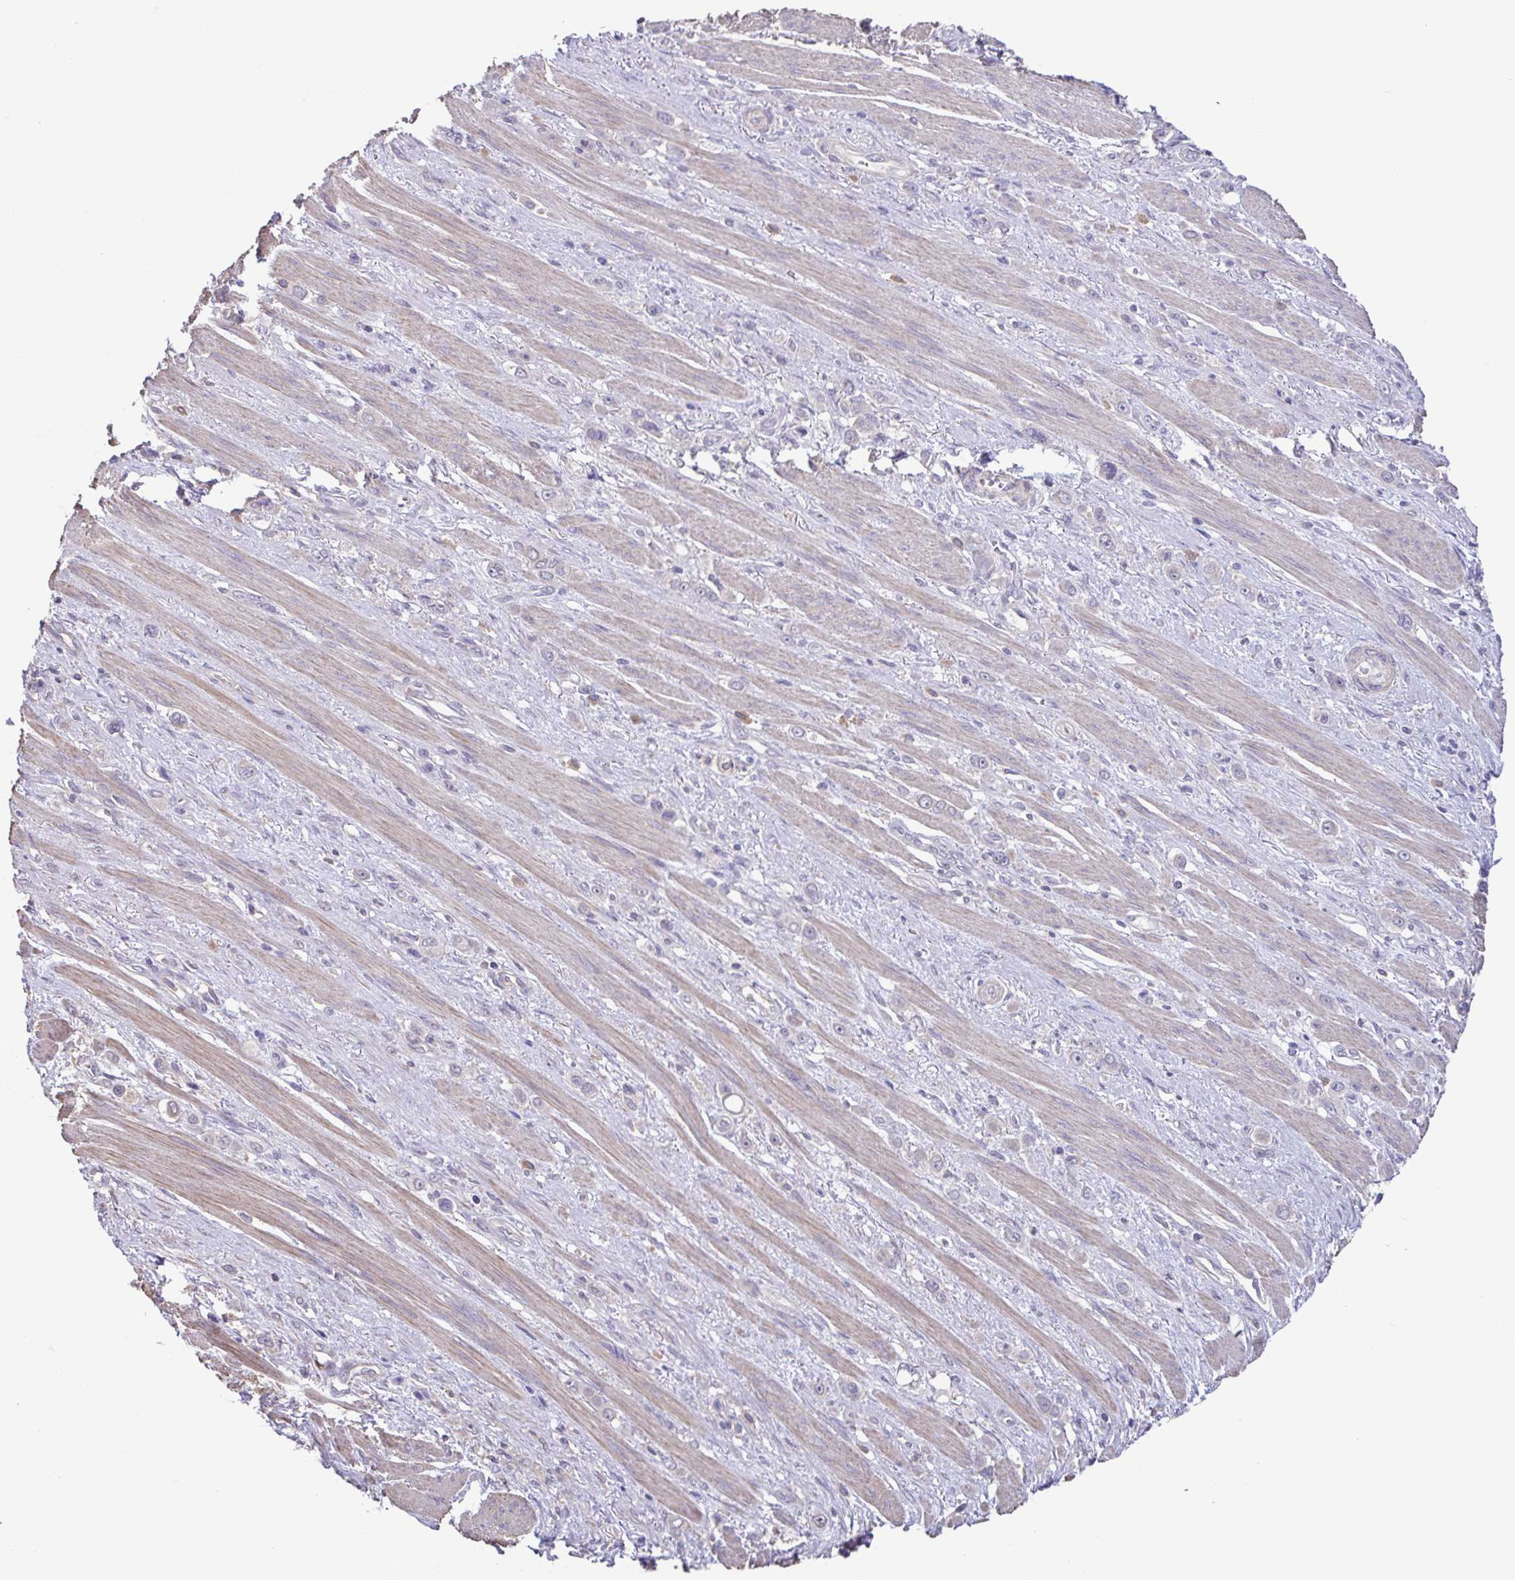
{"staining": {"intensity": "negative", "quantity": "none", "location": "none"}, "tissue": "stomach cancer", "cell_type": "Tumor cells", "image_type": "cancer", "snomed": [{"axis": "morphology", "description": "Adenocarcinoma, NOS"}, {"axis": "topography", "description": "Stomach, upper"}], "caption": "The photomicrograph shows no staining of tumor cells in adenocarcinoma (stomach).", "gene": "ACTRT2", "patient": {"sex": "male", "age": 75}}